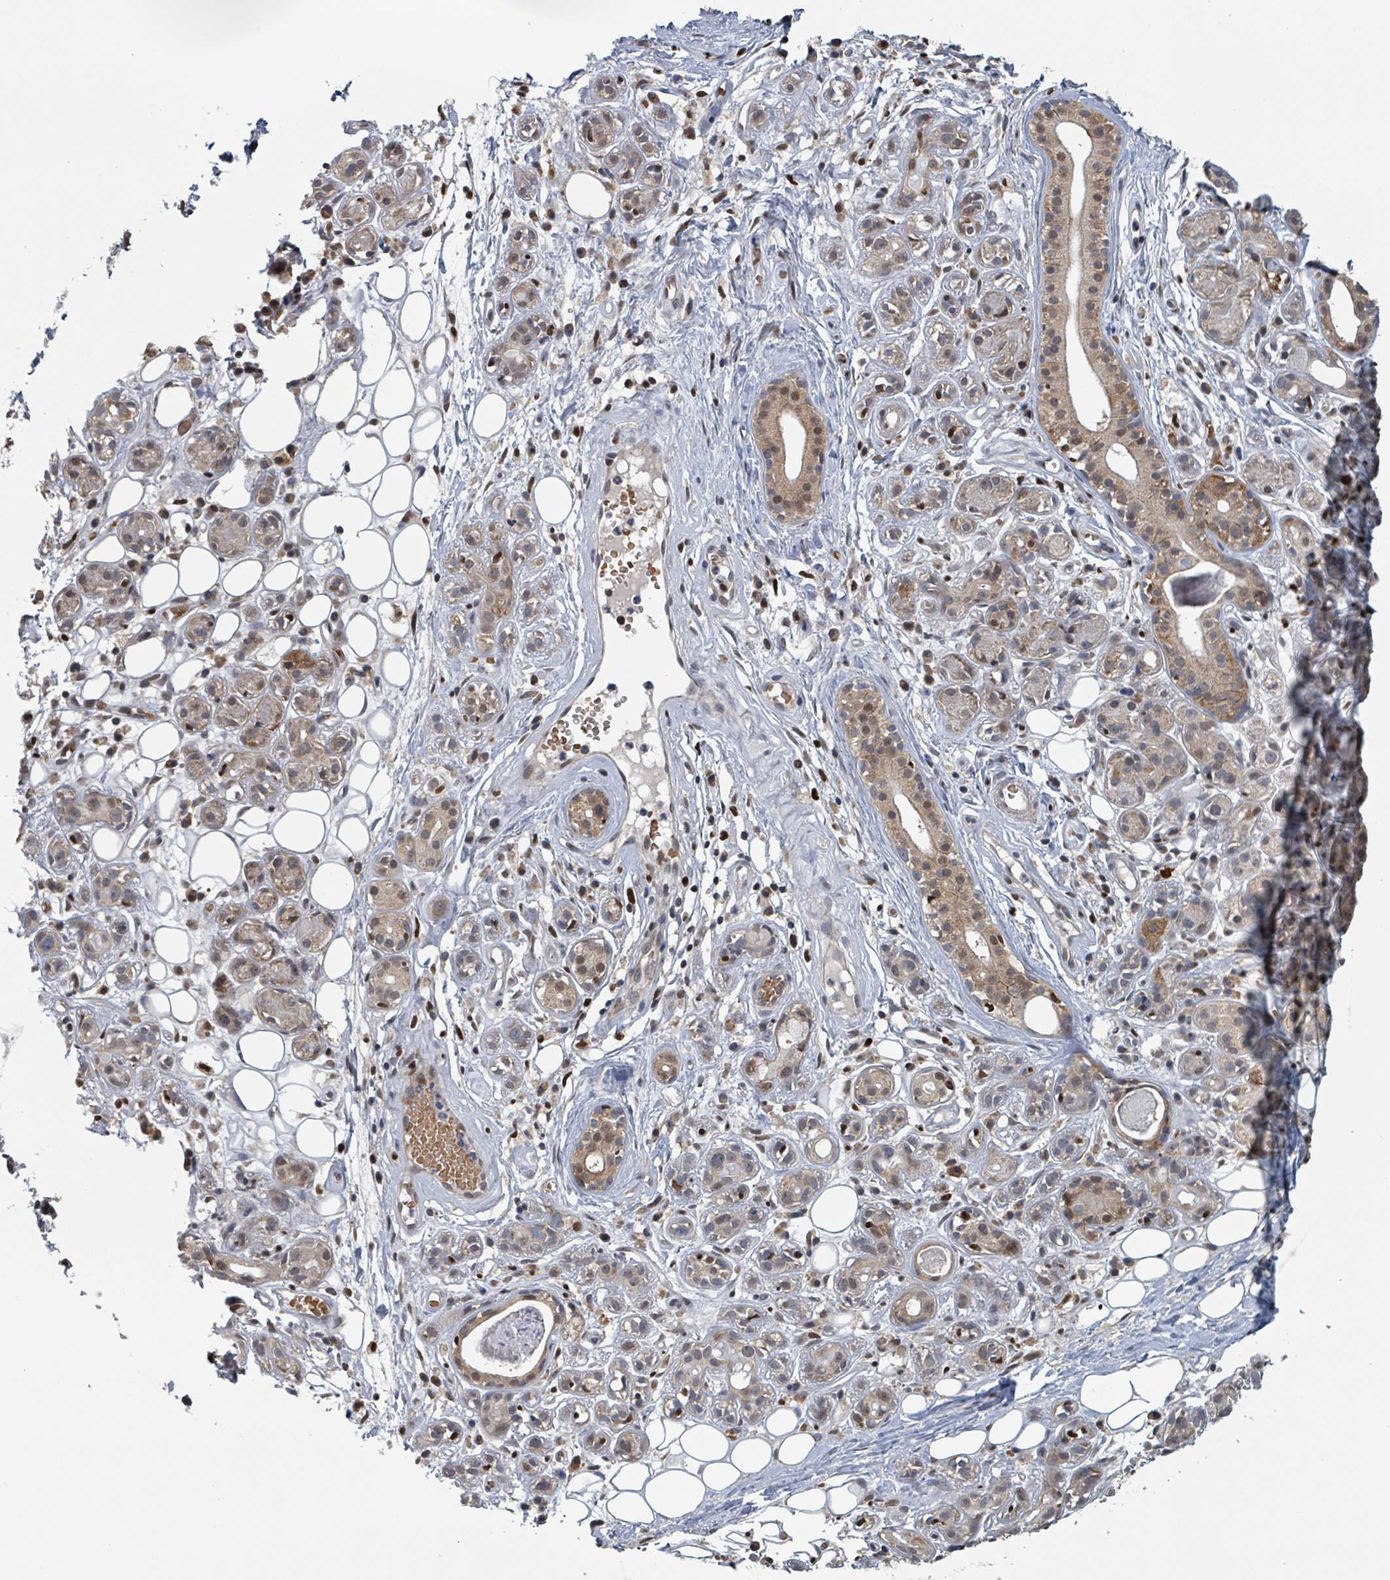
{"staining": {"intensity": "moderate", "quantity": "25%-75%", "location": "cytoplasmic/membranous,nuclear"}, "tissue": "salivary gland", "cell_type": "Glandular cells", "image_type": "normal", "snomed": [{"axis": "morphology", "description": "Normal tissue, NOS"}, {"axis": "topography", "description": "Salivary gland"}], "caption": "IHC of normal salivary gland reveals medium levels of moderate cytoplasmic/membranous,nuclear expression in about 25%-75% of glandular cells.", "gene": "HIVEP1", "patient": {"sex": "male", "age": 54}}